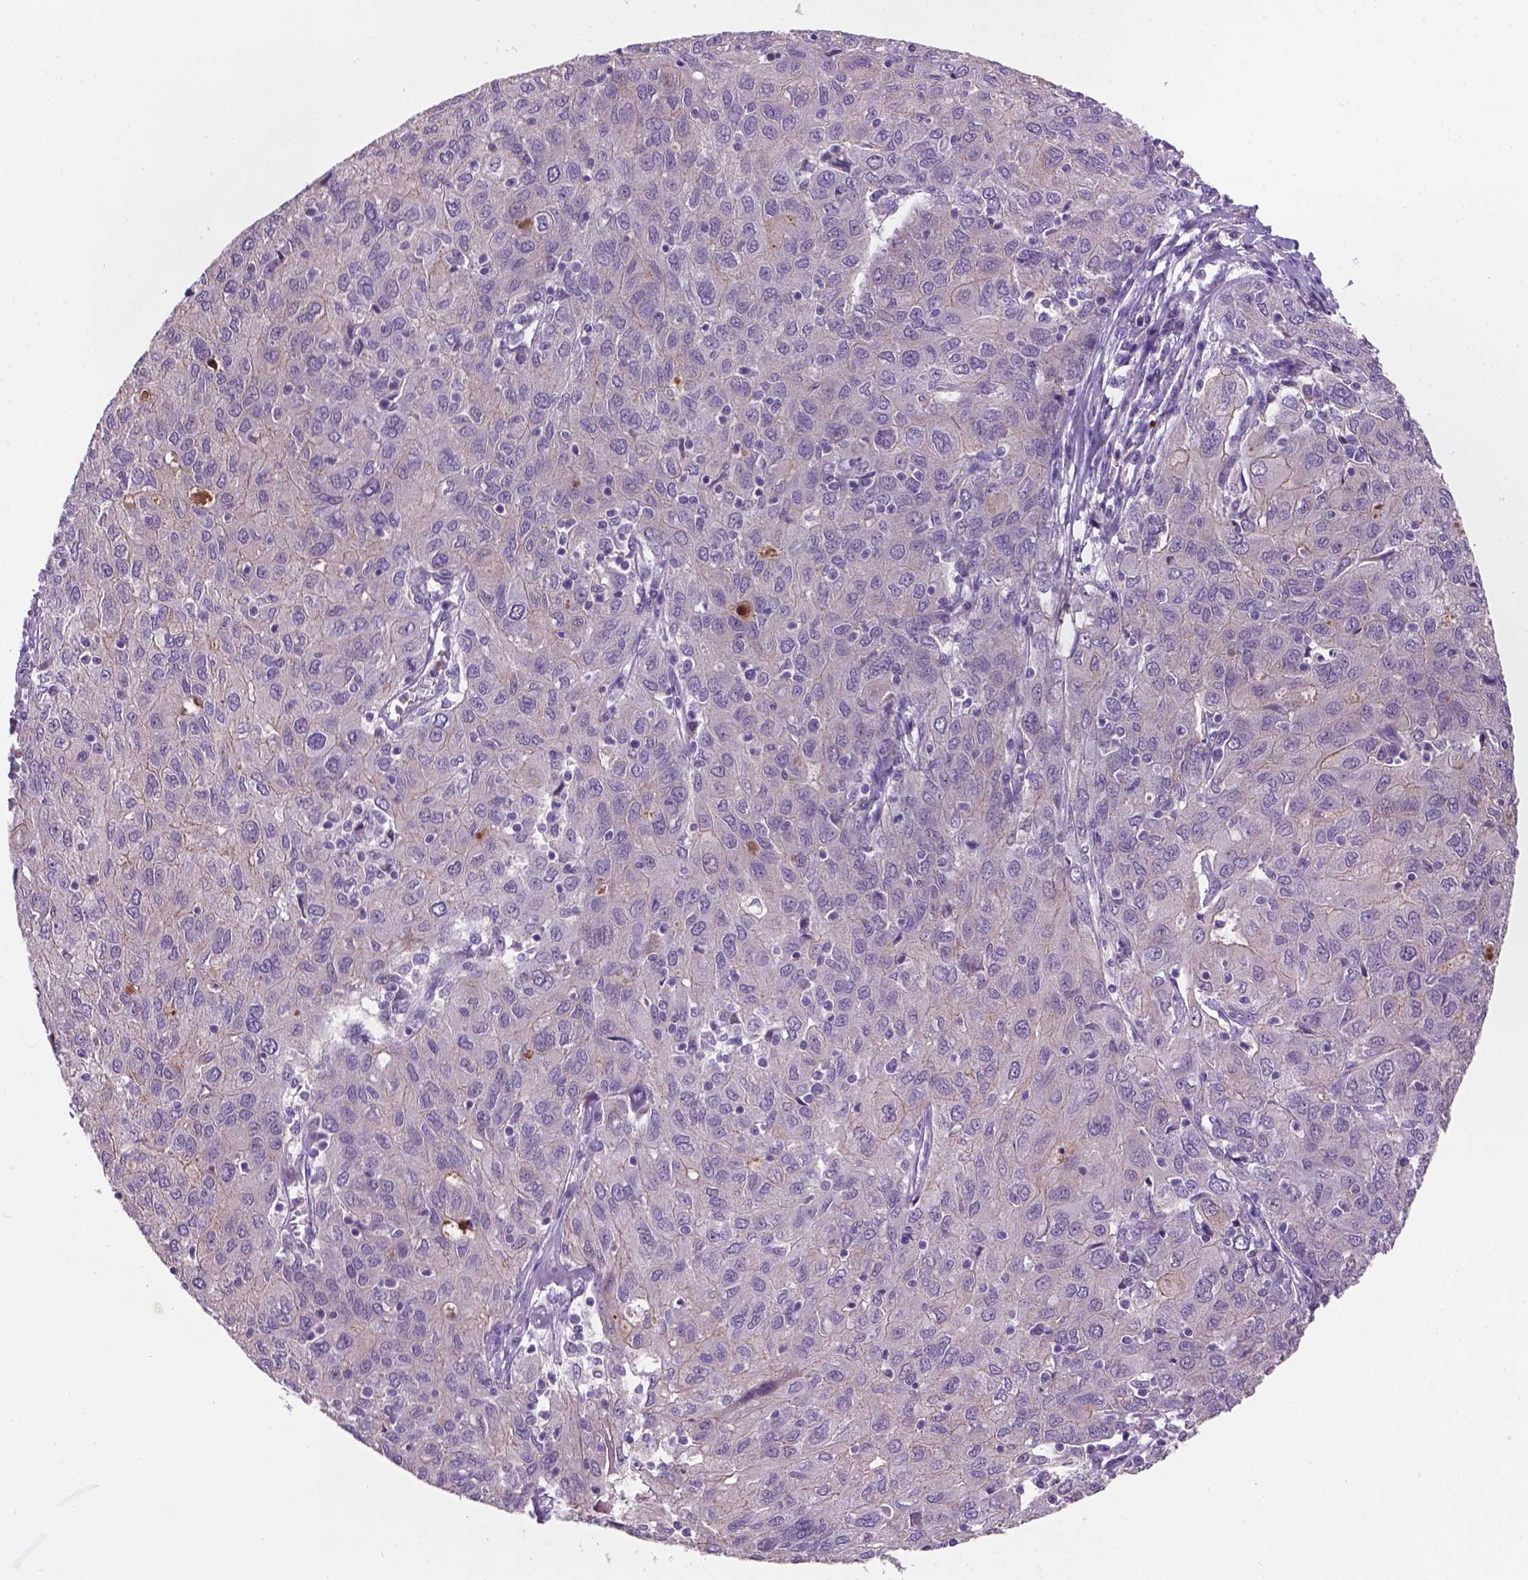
{"staining": {"intensity": "negative", "quantity": "none", "location": "none"}, "tissue": "ovarian cancer", "cell_type": "Tumor cells", "image_type": "cancer", "snomed": [{"axis": "morphology", "description": "Carcinoma, endometroid"}, {"axis": "topography", "description": "Ovary"}], "caption": "Photomicrograph shows no protein expression in tumor cells of ovarian endometroid carcinoma tissue.", "gene": "GXYLT2", "patient": {"sex": "female", "age": 50}}